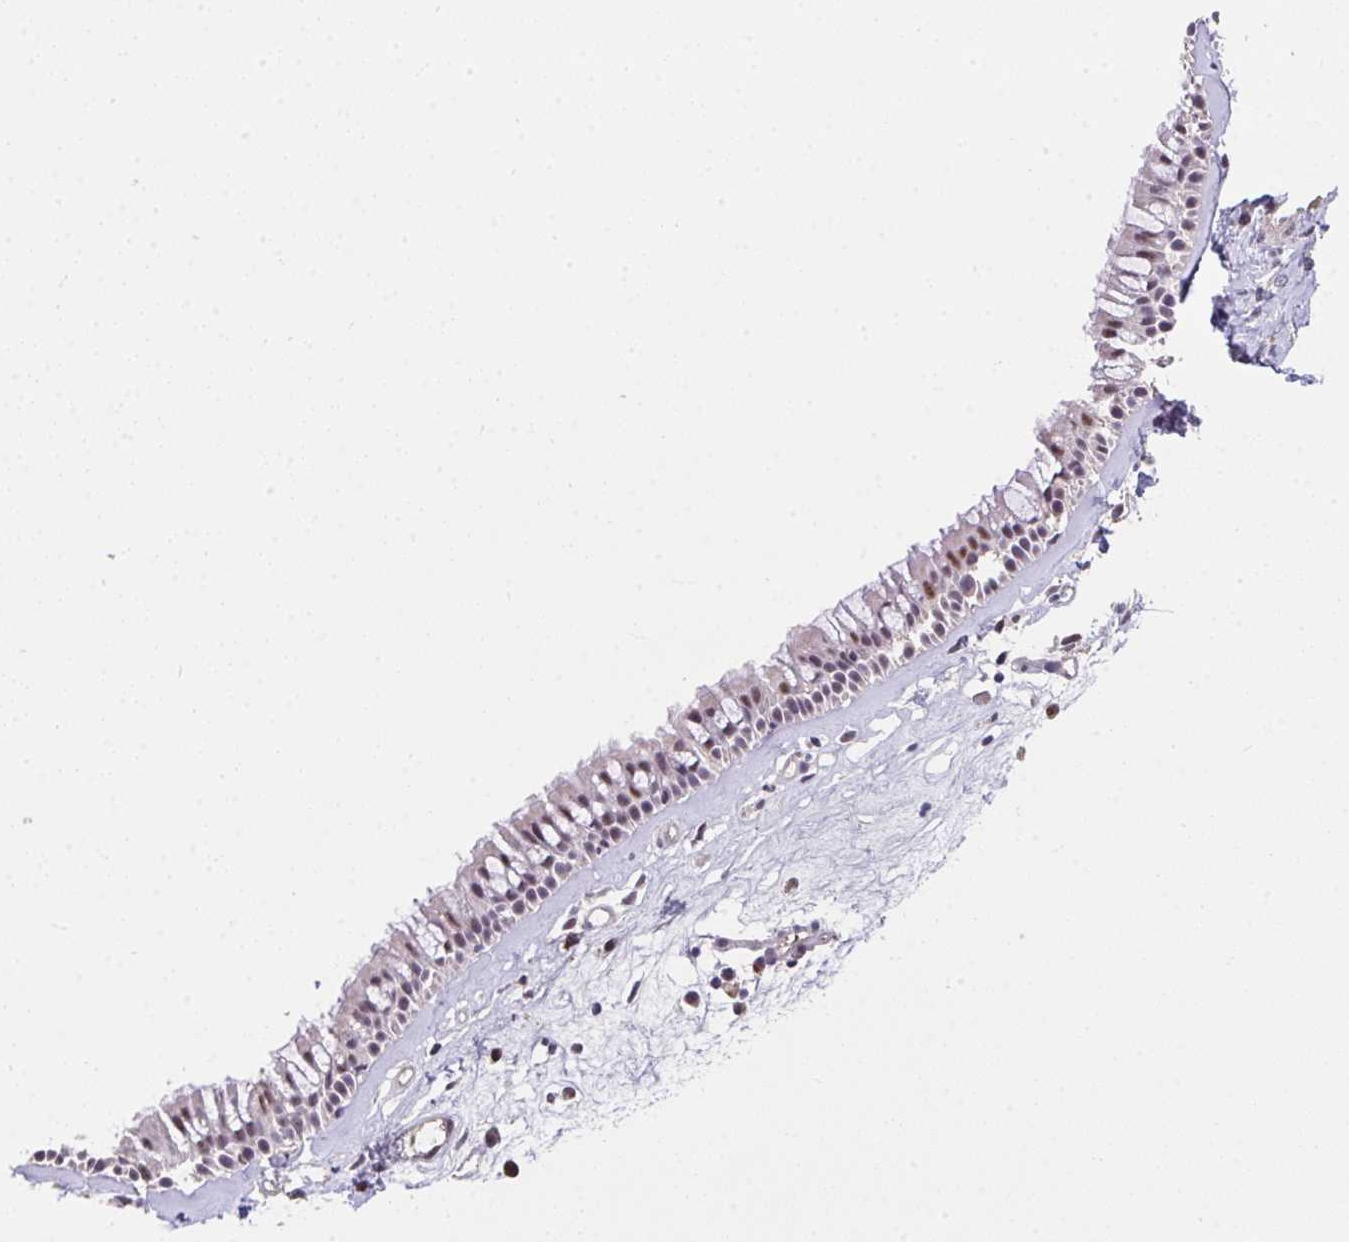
{"staining": {"intensity": "moderate", "quantity": ">75%", "location": "nuclear"}, "tissue": "nasopharynx", "cell_type": "Respiratory epithelial cells", "image_type": "normal", "snomed": [{"axis": "morphology", "description": "Normal tissue, NOS"}, {"axis": "topography", "description": "Nasopharynx"}], "caption": "Immunohistochemical staining of benign human nasopharynx displays moderate nuclear protein positivity in approximately >75% of respiratory epithelial cells. The protein of interest is stained brown, and the nuclei are stained in blue (DAB (3,3'-diaminobenzidine) IHC with brightfield microscopy, high magnification).", "gene": "RBBP6", "patient": {"sex": "female", "age": 39}}